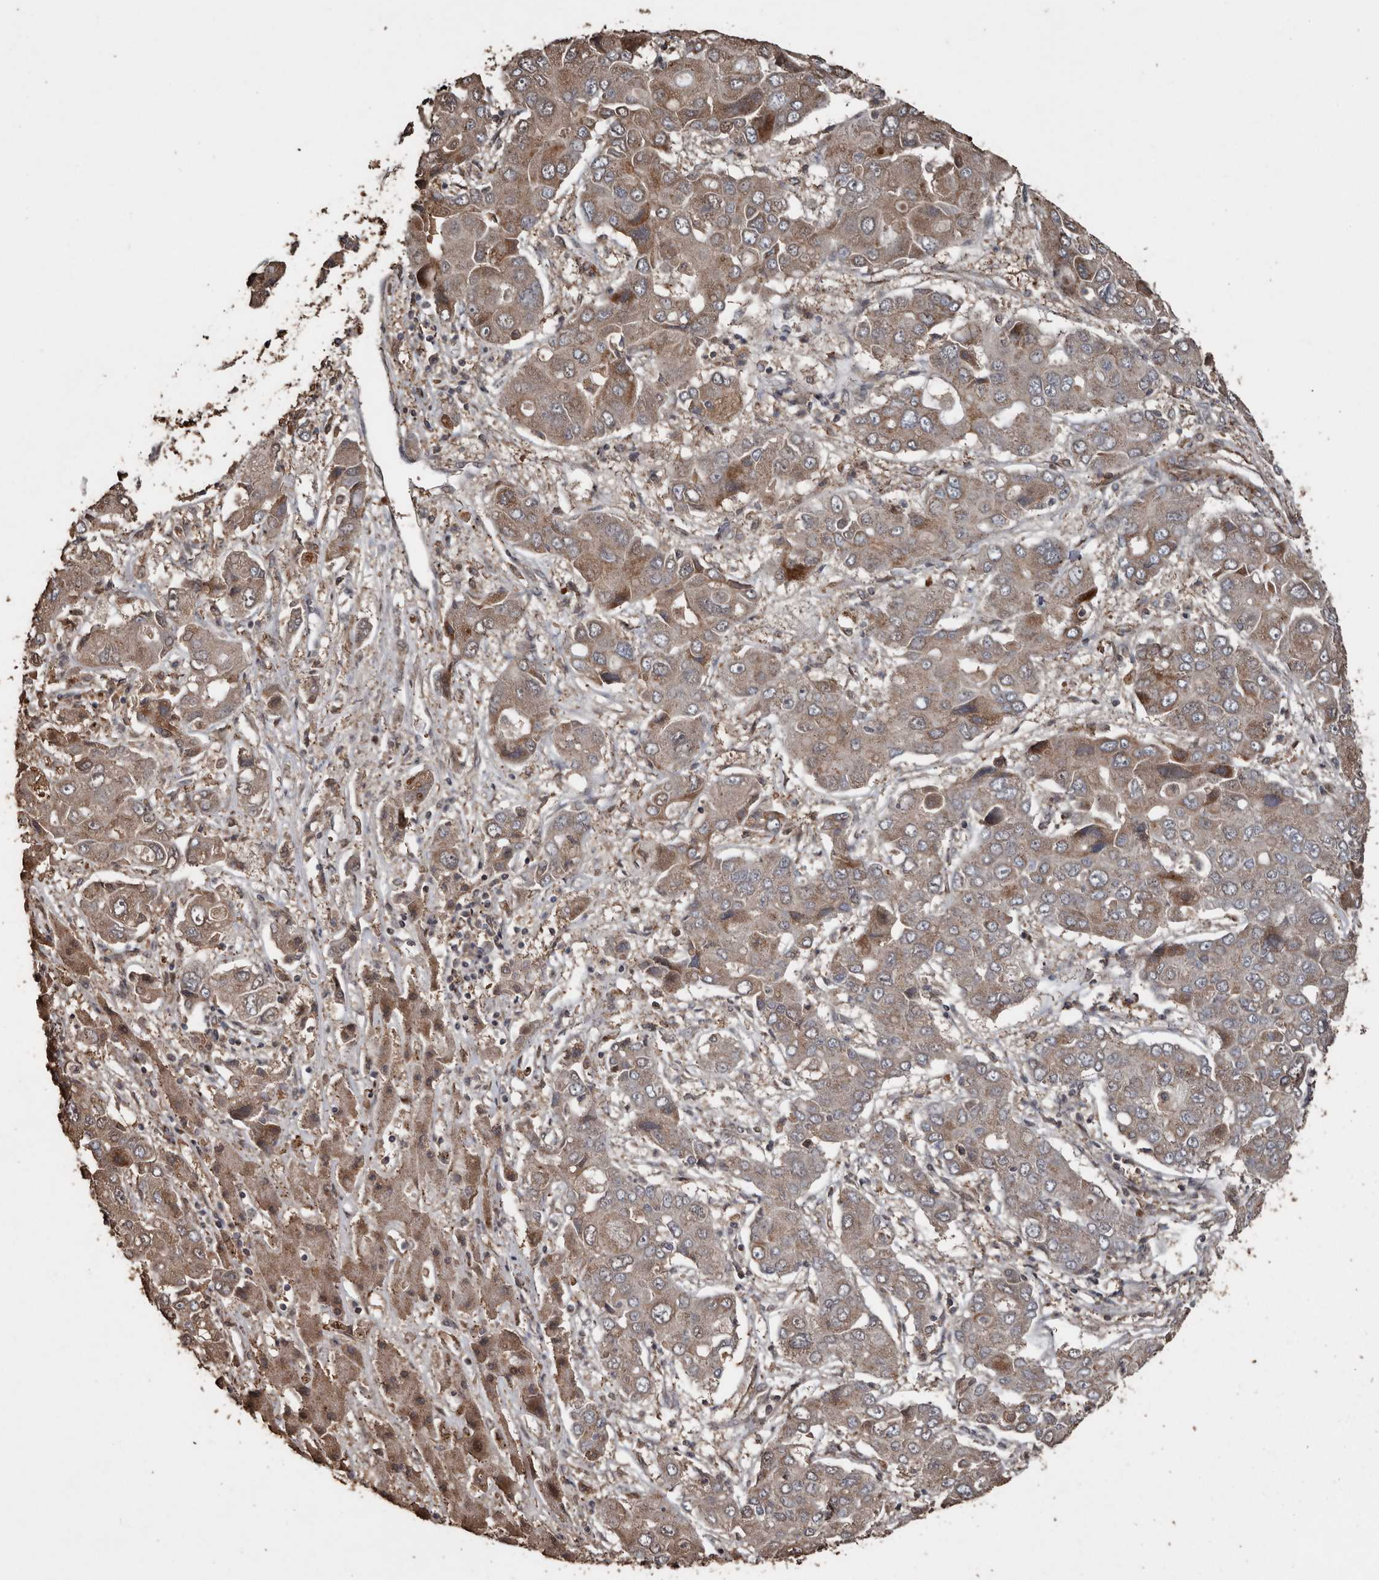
{"staining": {"intensity": "moderate", "quantity": "<25%", "location": "cytoplasmic/membranous"}, "tissue": "liver cancer", "cell_type": "Tumor cells", "image_type": "cancer", "snomed": [{"axis": "morphology", "description": "Cholangiocarcinoma"}, {"axis": "topography", "description": "Liver"}], "caption": "Tumor cells exhibit low levels of moderate cytoplasmic/membranous positivity in approximately <25% of cells in liver cancer. (DAB IHC with brightfield microscopy, high magnification).", "gene": "RANBP17", "patient": {"sex": "male", "age": 67}}